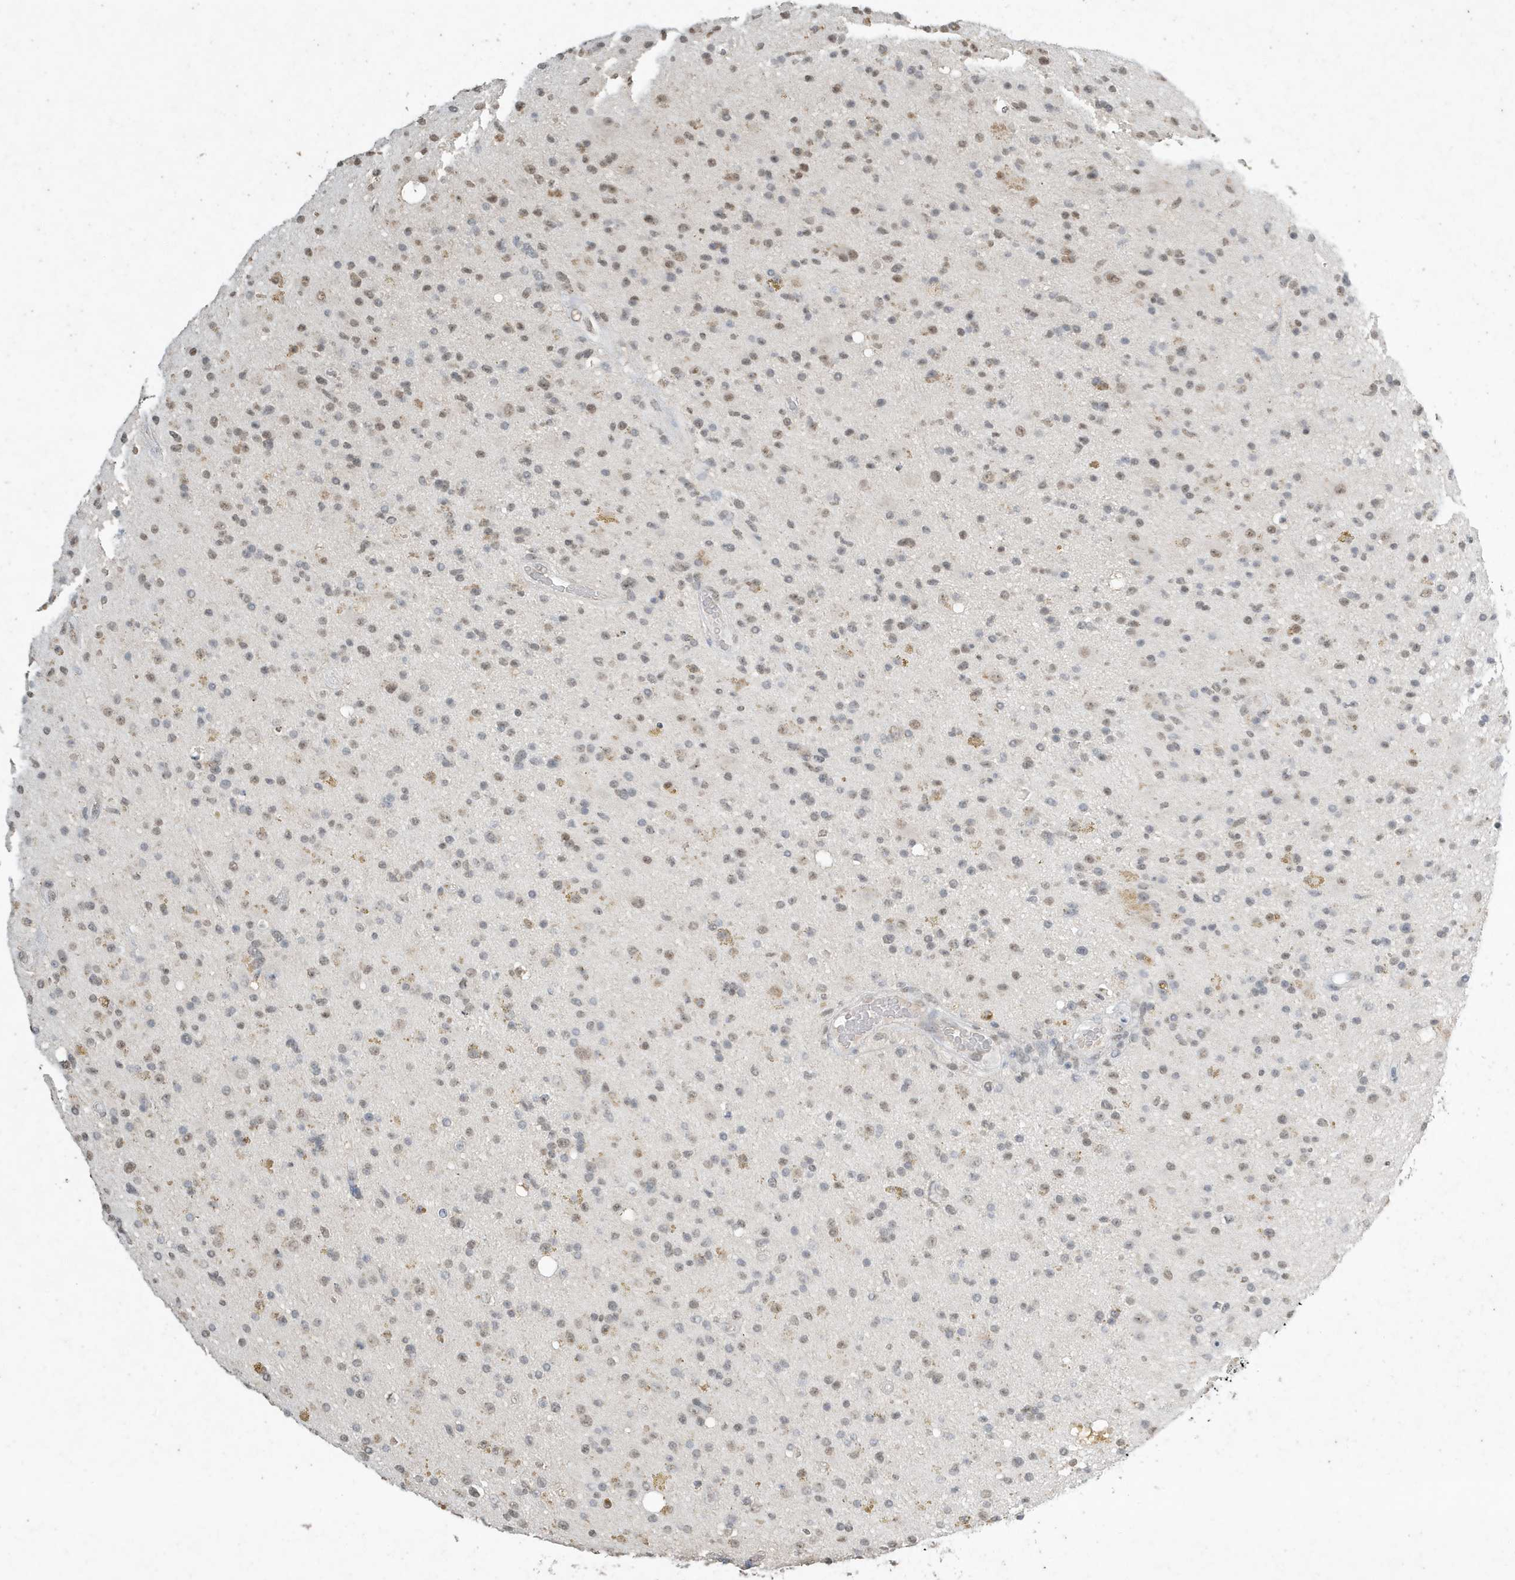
{"staining": {"intensity": "weak", "quantity": "25%-75%", "location": "nuclear"}, "tissue": "glioma", "cell_type": "Tumor cells", "image_type": "cancer", "snomed": [{"axis": "morphology", "description": "Glioma, malignant, High grade"}, {"axis": "topography", "description": "Brain"}], "caption": "Immunohistochemistry image of neoplastic tissue: glioma stained using immunohistochemistry exhibits low levels of weak protein expression localized specifically in the nuclear of tumor cells, appearing as a nuclear brown color.", "gene": "DEFA1", "patient": {"sex": "male", "age": 33}}